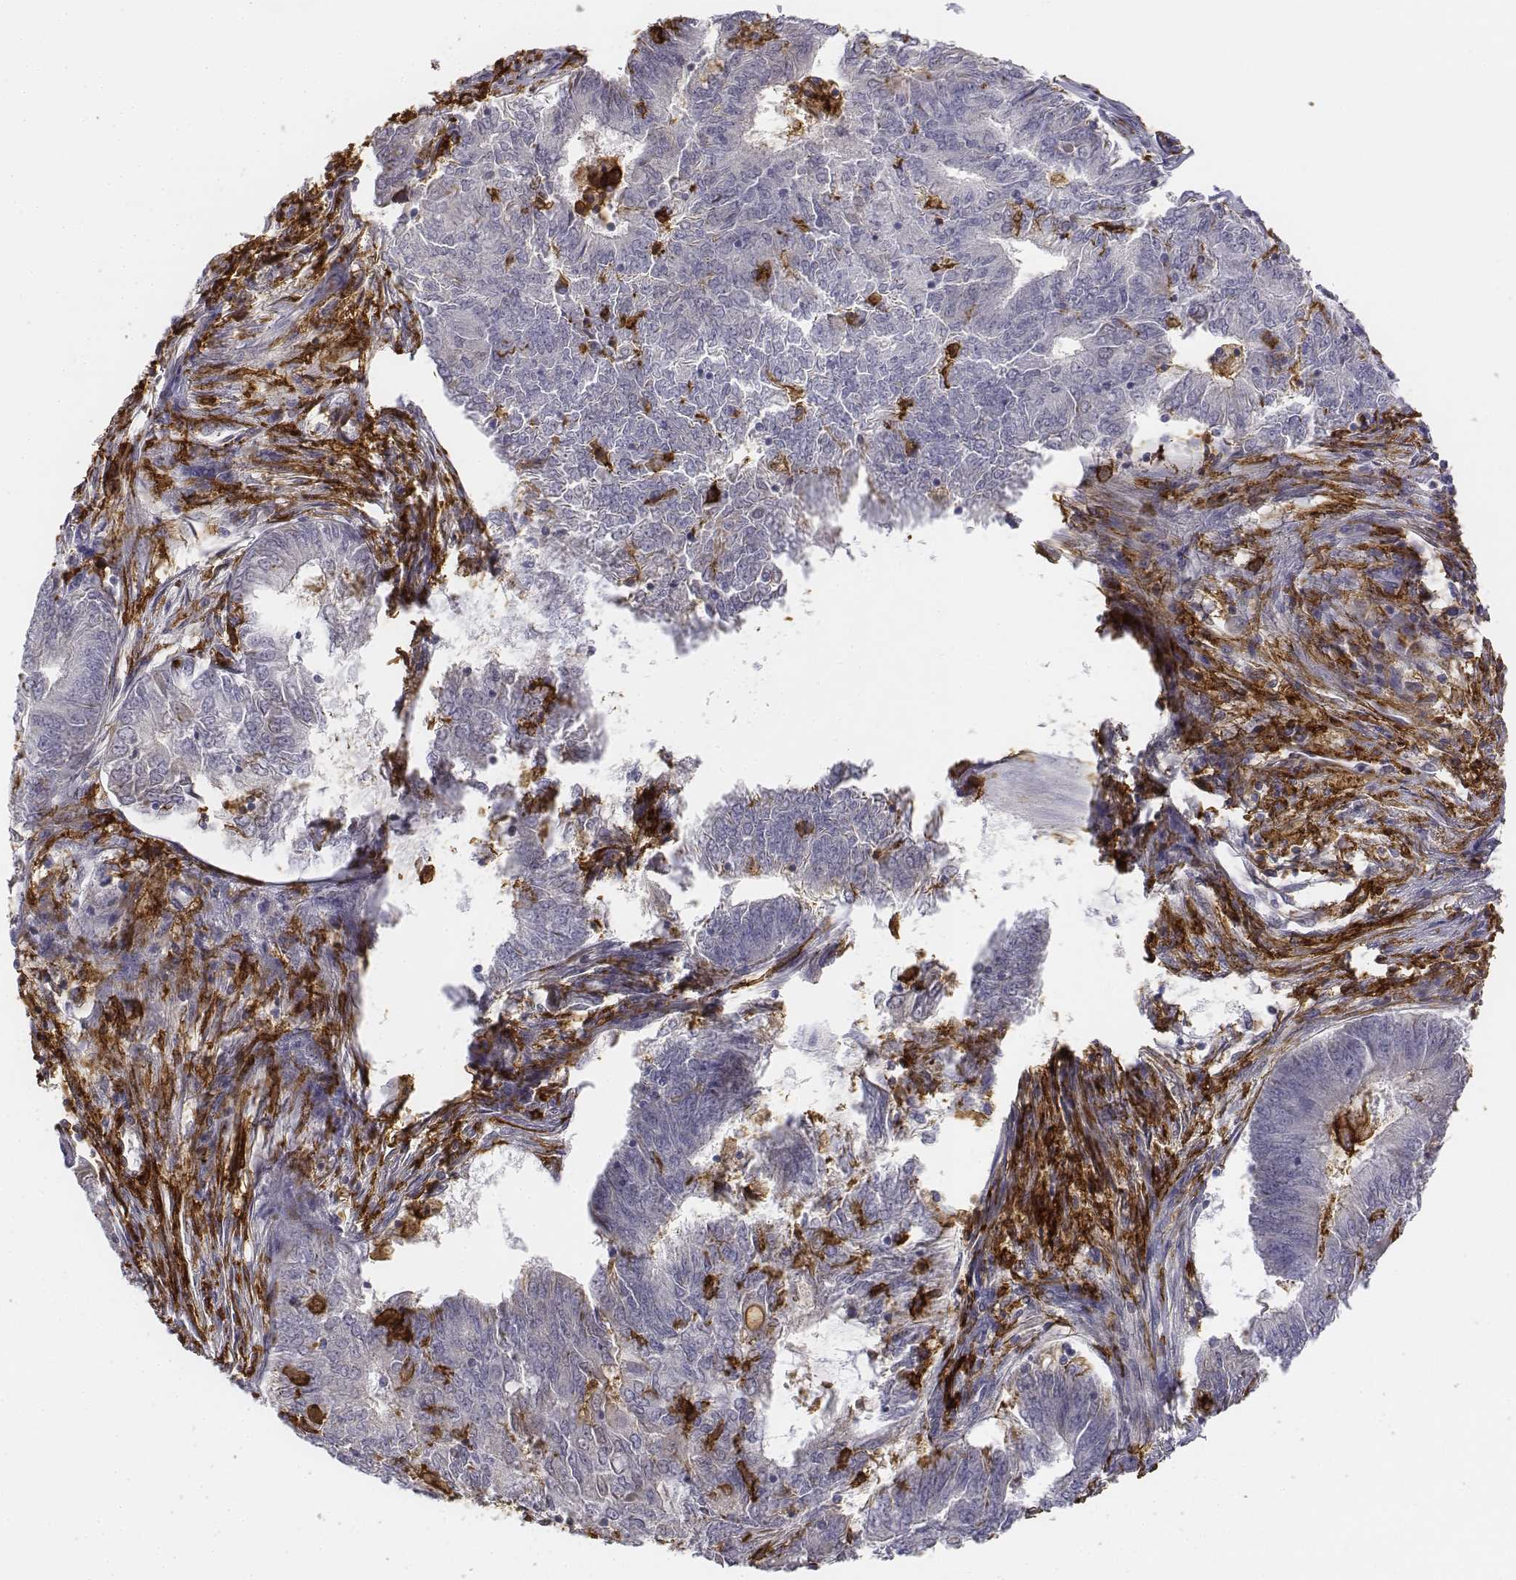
{"staining": {"intensity": "negative", "quantity": "none", "location": "none"}, "tissue": "endometrial cancer", "cell_type": "Tumor cells", "image_type": "cancer", "snomed": [{"axis": "morphology", "description": "Adenocarcinoma, NOS"}, {"axis": "topography", "description": "Endometrium"}], "caption": "An IHC histopathology image of endometrial cancer (adenocarcinoma) is shown. There is no staining in tumor cells of endometrial cancer (adenocarcinoma).", "gene": "CD14", "patient": {"sex": "female", "age": 62}}